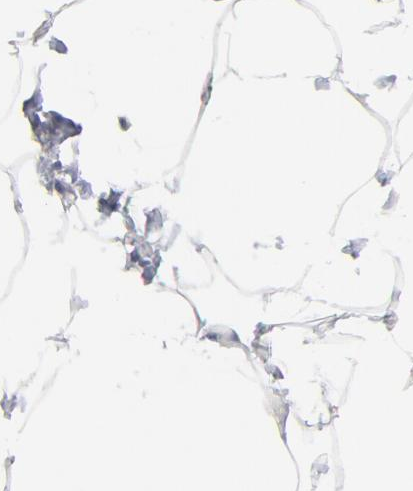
{"staining": {"intensity": "negative", "quantity": "none", "location": "none"}, "tissue": "adipose tissue", "cell_type": "Adipocytes", "image_type": "normal", "snomed": [{"axis": "morphology", "description": "Normal tissue, NOS"}, {"axis": "topography", "description": "Vascular tissue"}], "caption": "Immunohistochemistry of unremarkable human adipose tissue shows no expression in adipocytes. (DAB (3,3'-diaminobenzidine) immunohistochemistry (IHC), high magnification).", "gene": "DNAL4", "patient": {"sex": "male", "age": 41}}